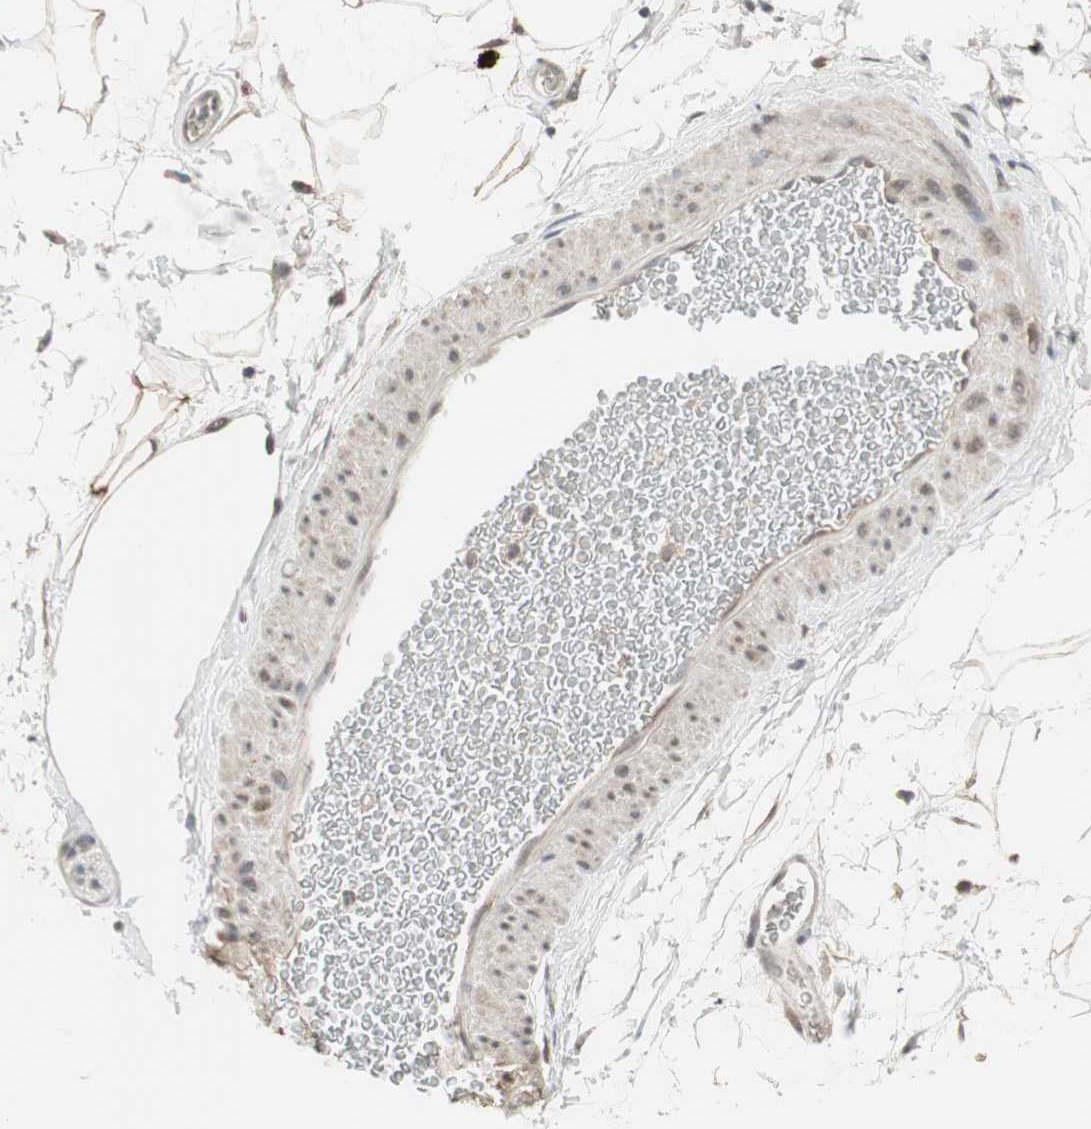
{"staining": {"intensity": "weak", "quantity": "25%-75%", "location": "nuclear"}, "tissue": "adipose tissue", "cell_type": "Adipocytes", "image_type": "normal", "snomed": [{"axis": "morphology", "description": "Normal tissue, NOS"}, {"axis": "topography", "description": "Soft tissue"}], "caption": "Brown immunohistochemical staining in benign human adipose tissue demonstrates weak nuclear positivity in approximately 25%-75% of adipocytes. Ihc stains the protein of interest in brown and the nuclei are stained blue.", "gene": "ZHX2", "patient": {"sex": "male", "age": 72}}